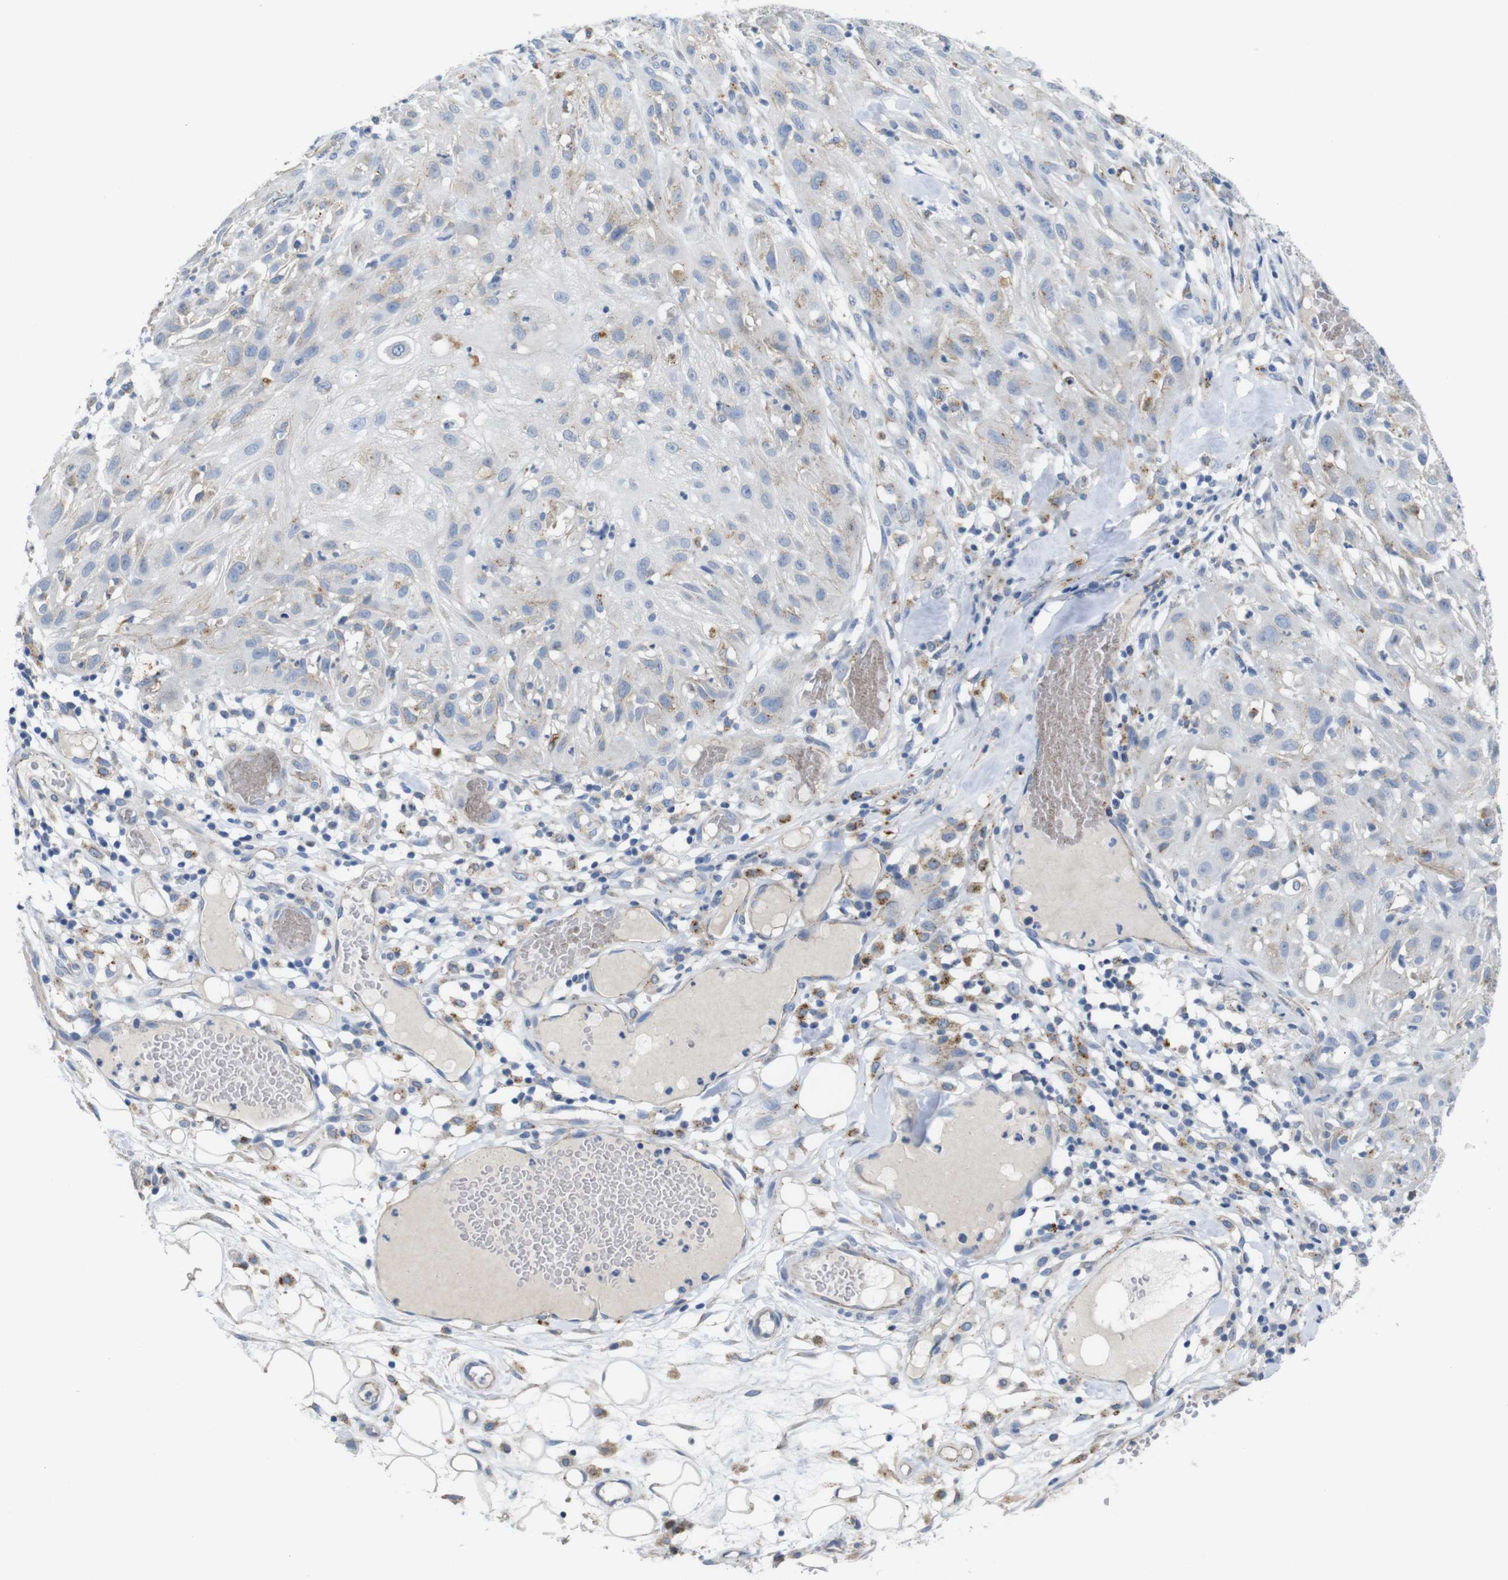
{"staining": {"intensity": "weak", "quantity": "<25%", "location": "cytoplasmic/membranous"}, "tissue": "skin cancer", "cell_type": "Tumor cells", "image_type": "cancer", "snomed": [{"axis": "morphology", "description": "Squamous cell carcinoma, NOS"}, {"axis": "topography", "description": "Skin"}], "caption": "Immunohistochemistry (IHC) histopathology image of squamous cell carcinoma (skin) stained for a protein (brown), which demonstrates no expression in tumor cells. The staining is performed using DAB (3,3'-diaminobenzidine) brown chromogen with nuclei counter-stained in using hematoxylin.", "gene": "NHLRC3", "patient": {"sex": "male", "age": 75}}